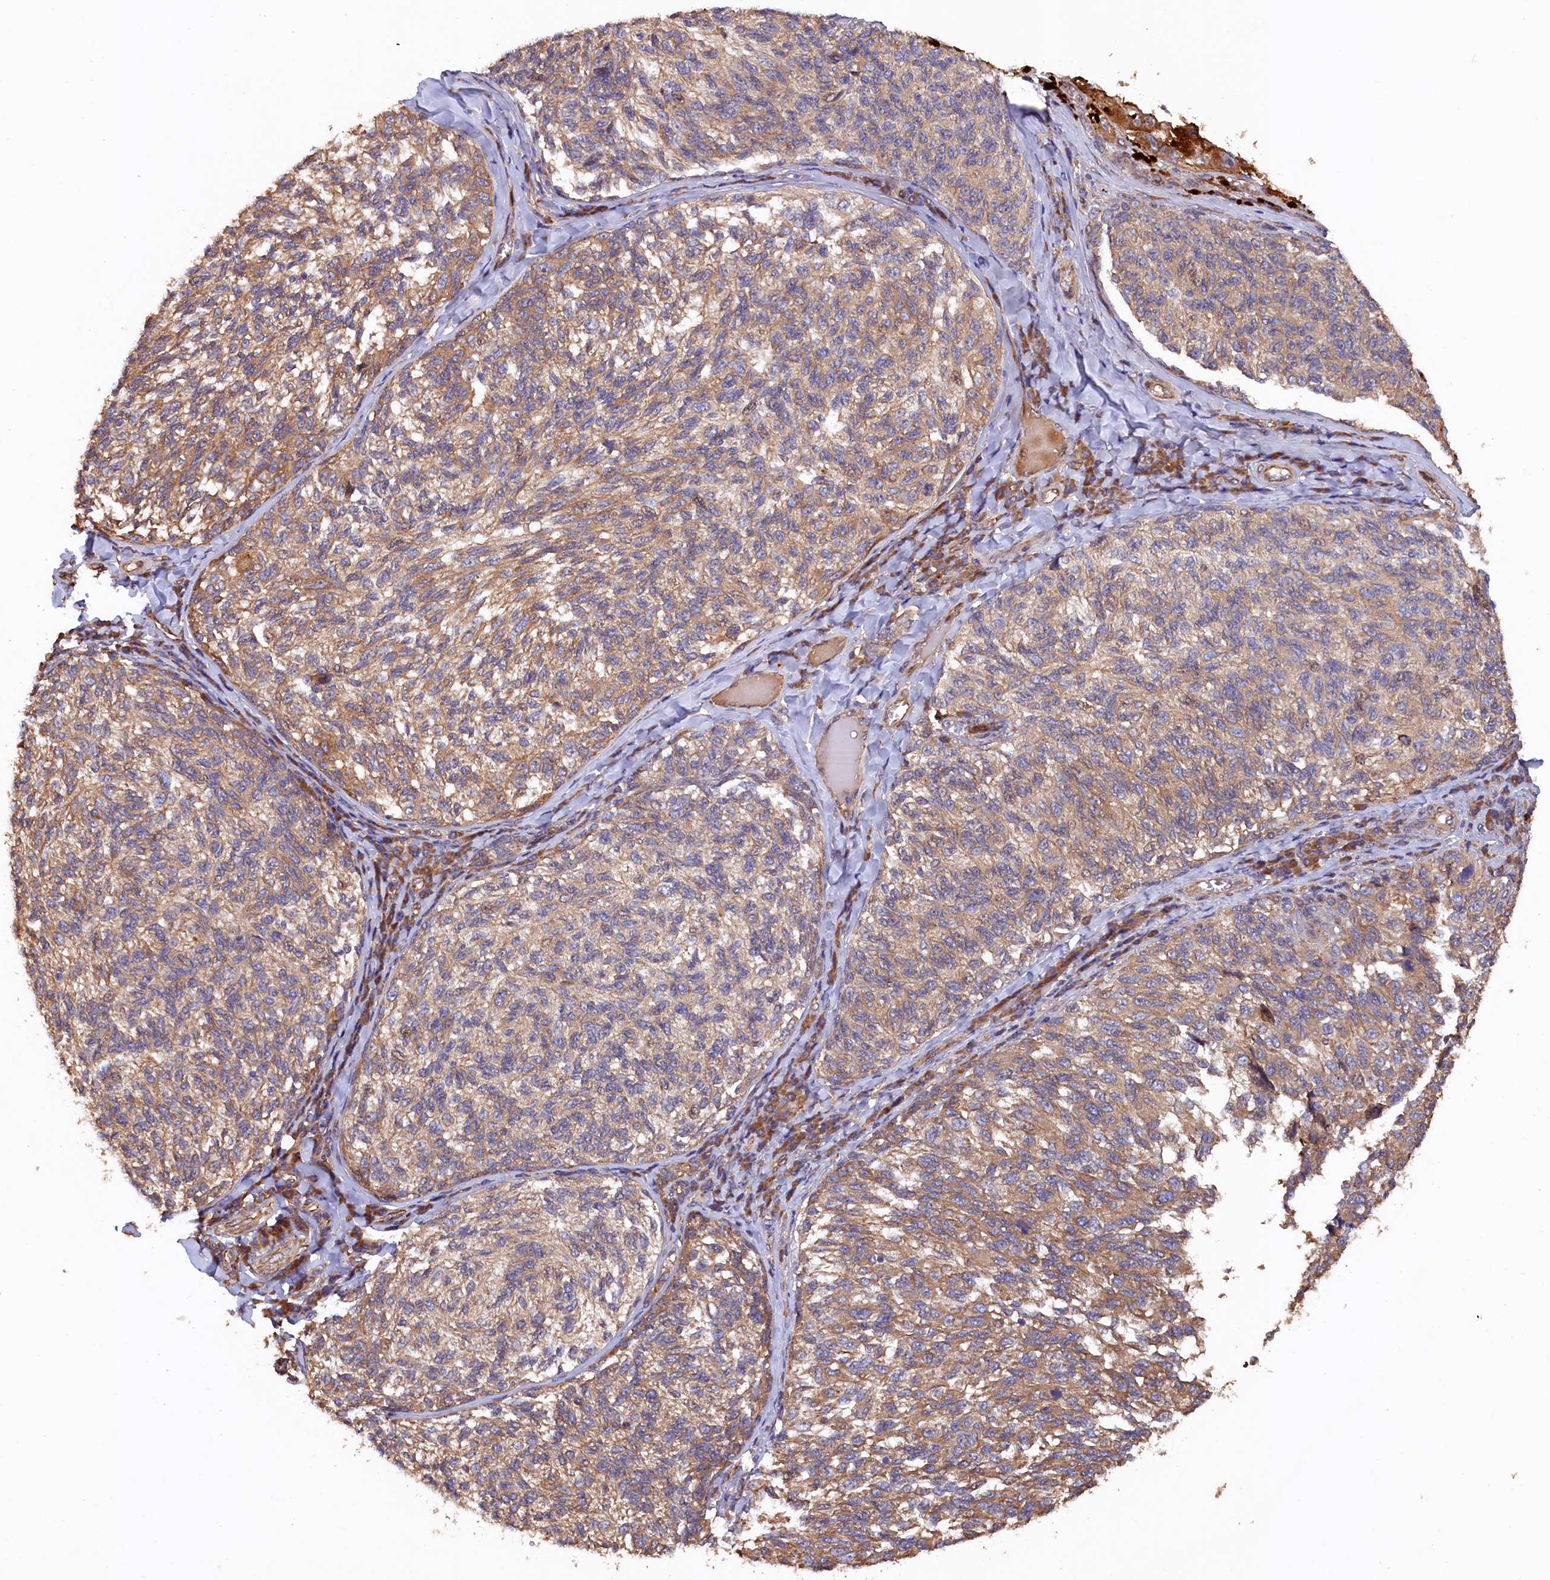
{"staining": {"intensity": "moderate", "quantity": "25%-75%", "location": "cytoplasmic/membranous"}, "tissue": "melanoma", "cell_type": "Tumor cells", "image_type": "cancer", "snomed": [{"axis": "morphology", "description": "Malignant melanoma, NOS"}, {"axis": "topography", "description": "Skin"}], "caption": "IHC photomicrograph of human melanoma stained for a protein (brown), which exhibits medium levels of moderate cytoplasmic/membranous expression in approximately 25%-75% of tumor cells.", "gene": "GREB1L", "patient": {"sex": "female", "age": 73}}